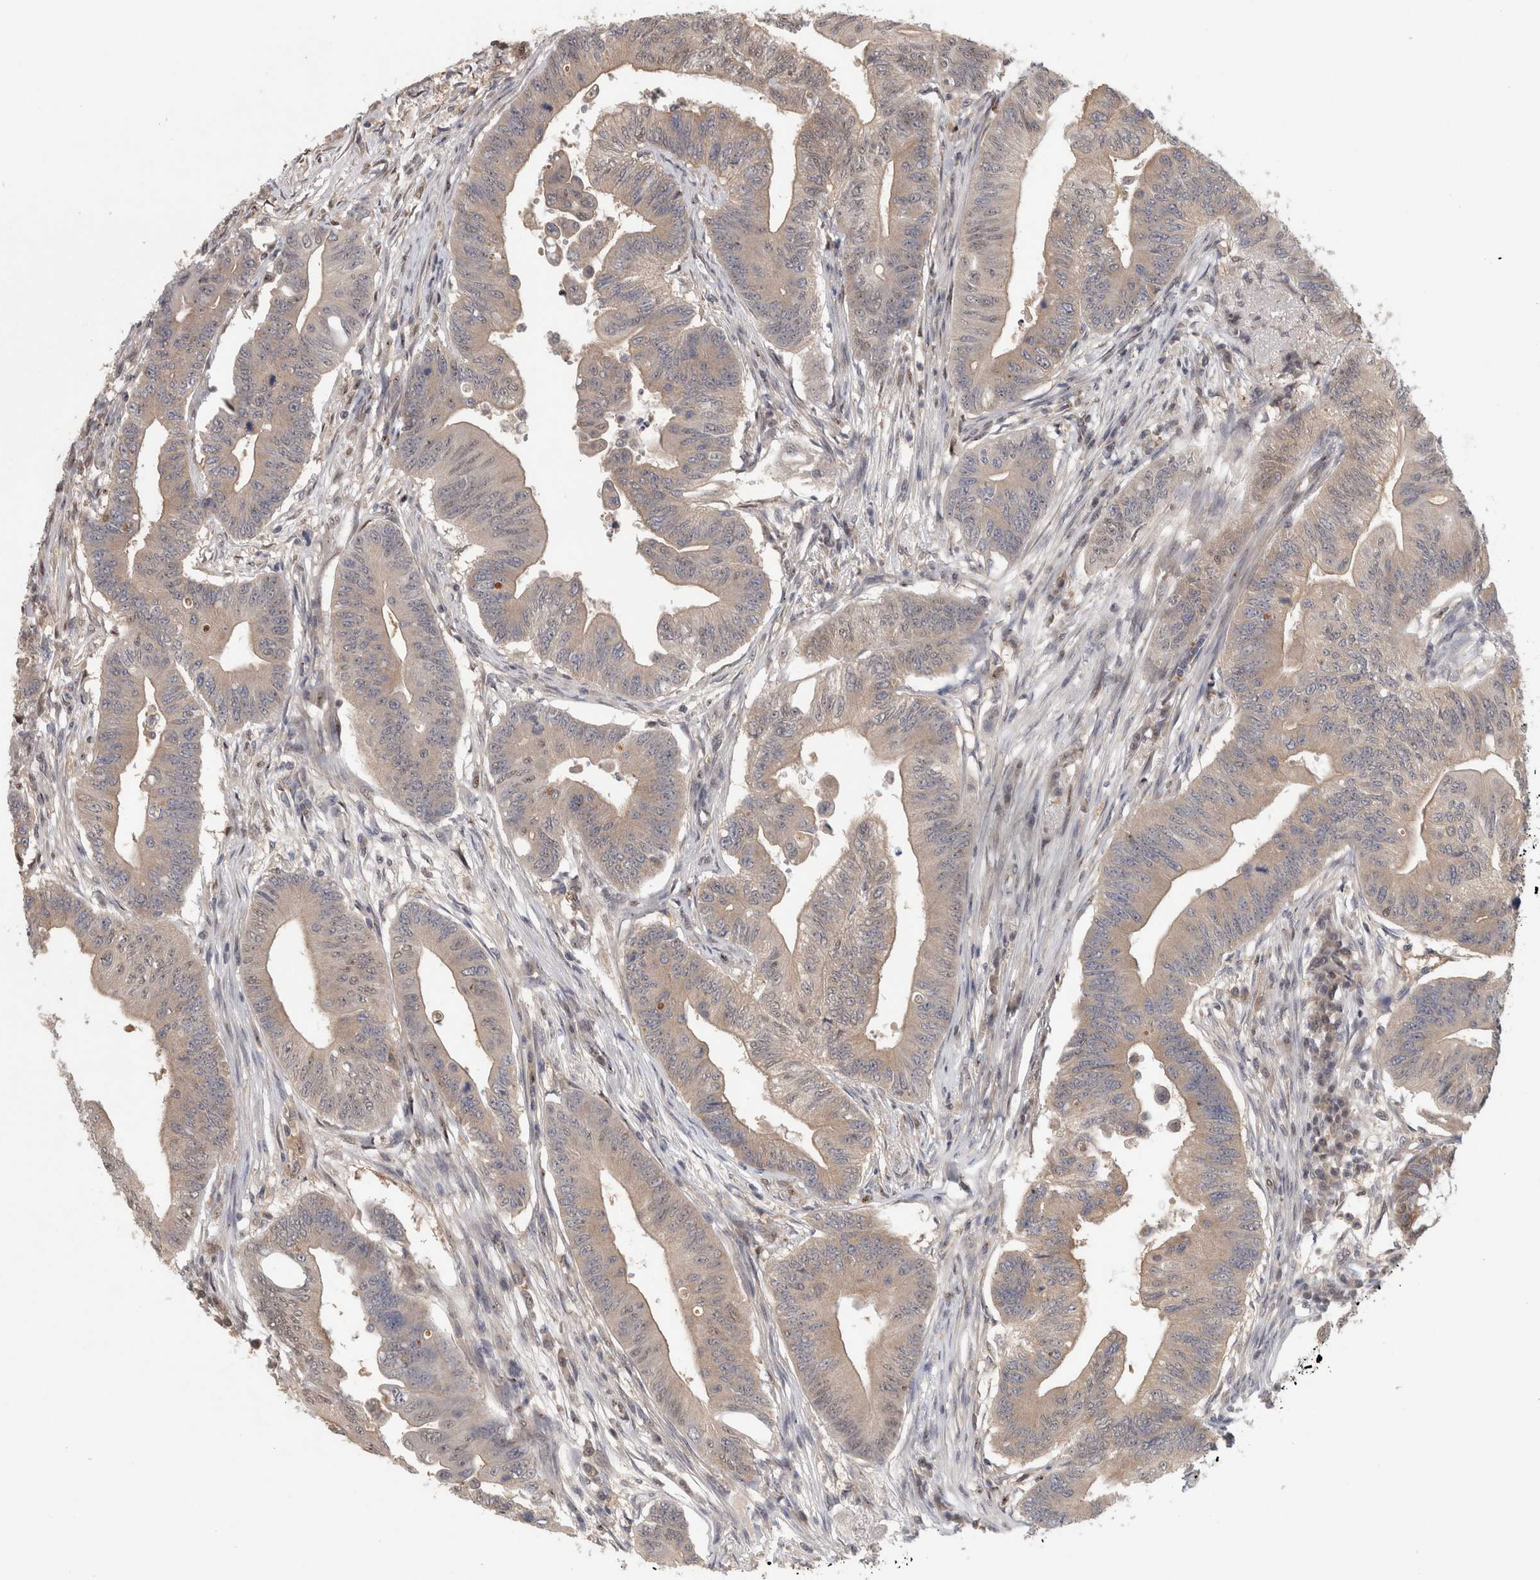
{"staining": {"intensity": "weak", "quantity": "25%-75%", "location": "cytoplasmic/membranous"}, "tissue": "colorectal cancer", "cell_type": "Tumor cells", "image_type": "cancer", "snomed": [{"axis": "morphology", "description": "Adenoma, NOS"}, {"axis": "morphology", "description": "Adenocarcinoma, NOS"}, {"axis": "topography", "description": "Colon"}], "caption": "Colorectal cancer (adenoma) was stained to show a protein in brown. There is low levels of weak cytoplasmic/membranous positivity in about 25%-75% of tumor cells.", "gene": "PIGP", "patient": {"sex": "male", "age": 79}}